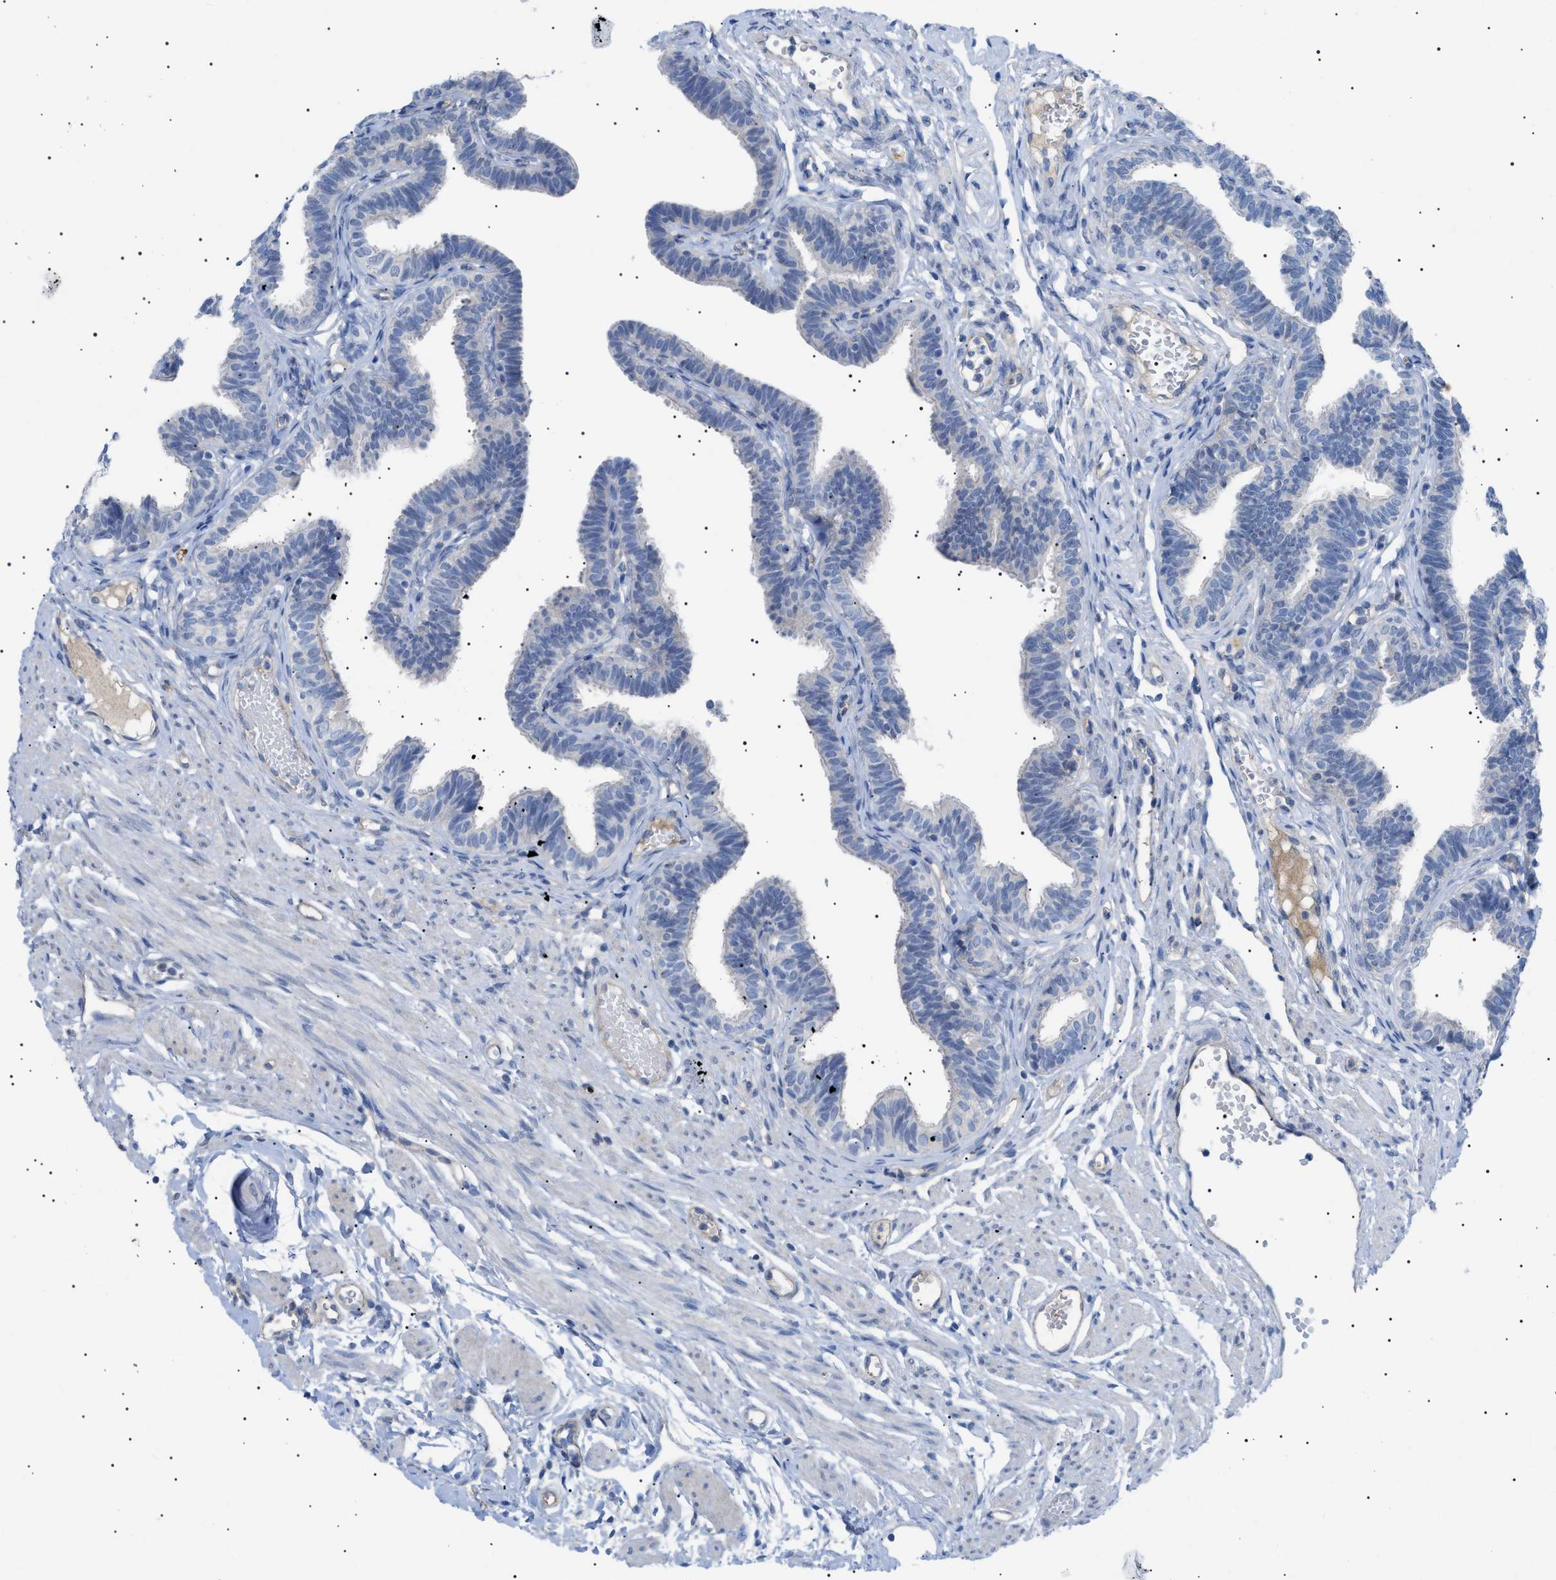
{"staining": {"intensity": "negative", "quantity": "none", "location": "none"}, "tissue": "fallopian tube", "cell_type": "Glandular cells", "image_type": "normal", "snomed": [{"axis": "morphology", "description": "Normal tissue, NOS"}, {"axis": "topography", "description": "Fallopian tube"}, {"axis": "topography", "description": "Ovary"}], "caption": "This image is of unremarkable fallopian tube stained with immunohistochemistry (IHC) to label a protein in brown with the nuclei are counter-stained blue. There is no expression in glandular cells.", "gene": "ADAMTS1", "patient": {"sex": "female", "age": 23}}